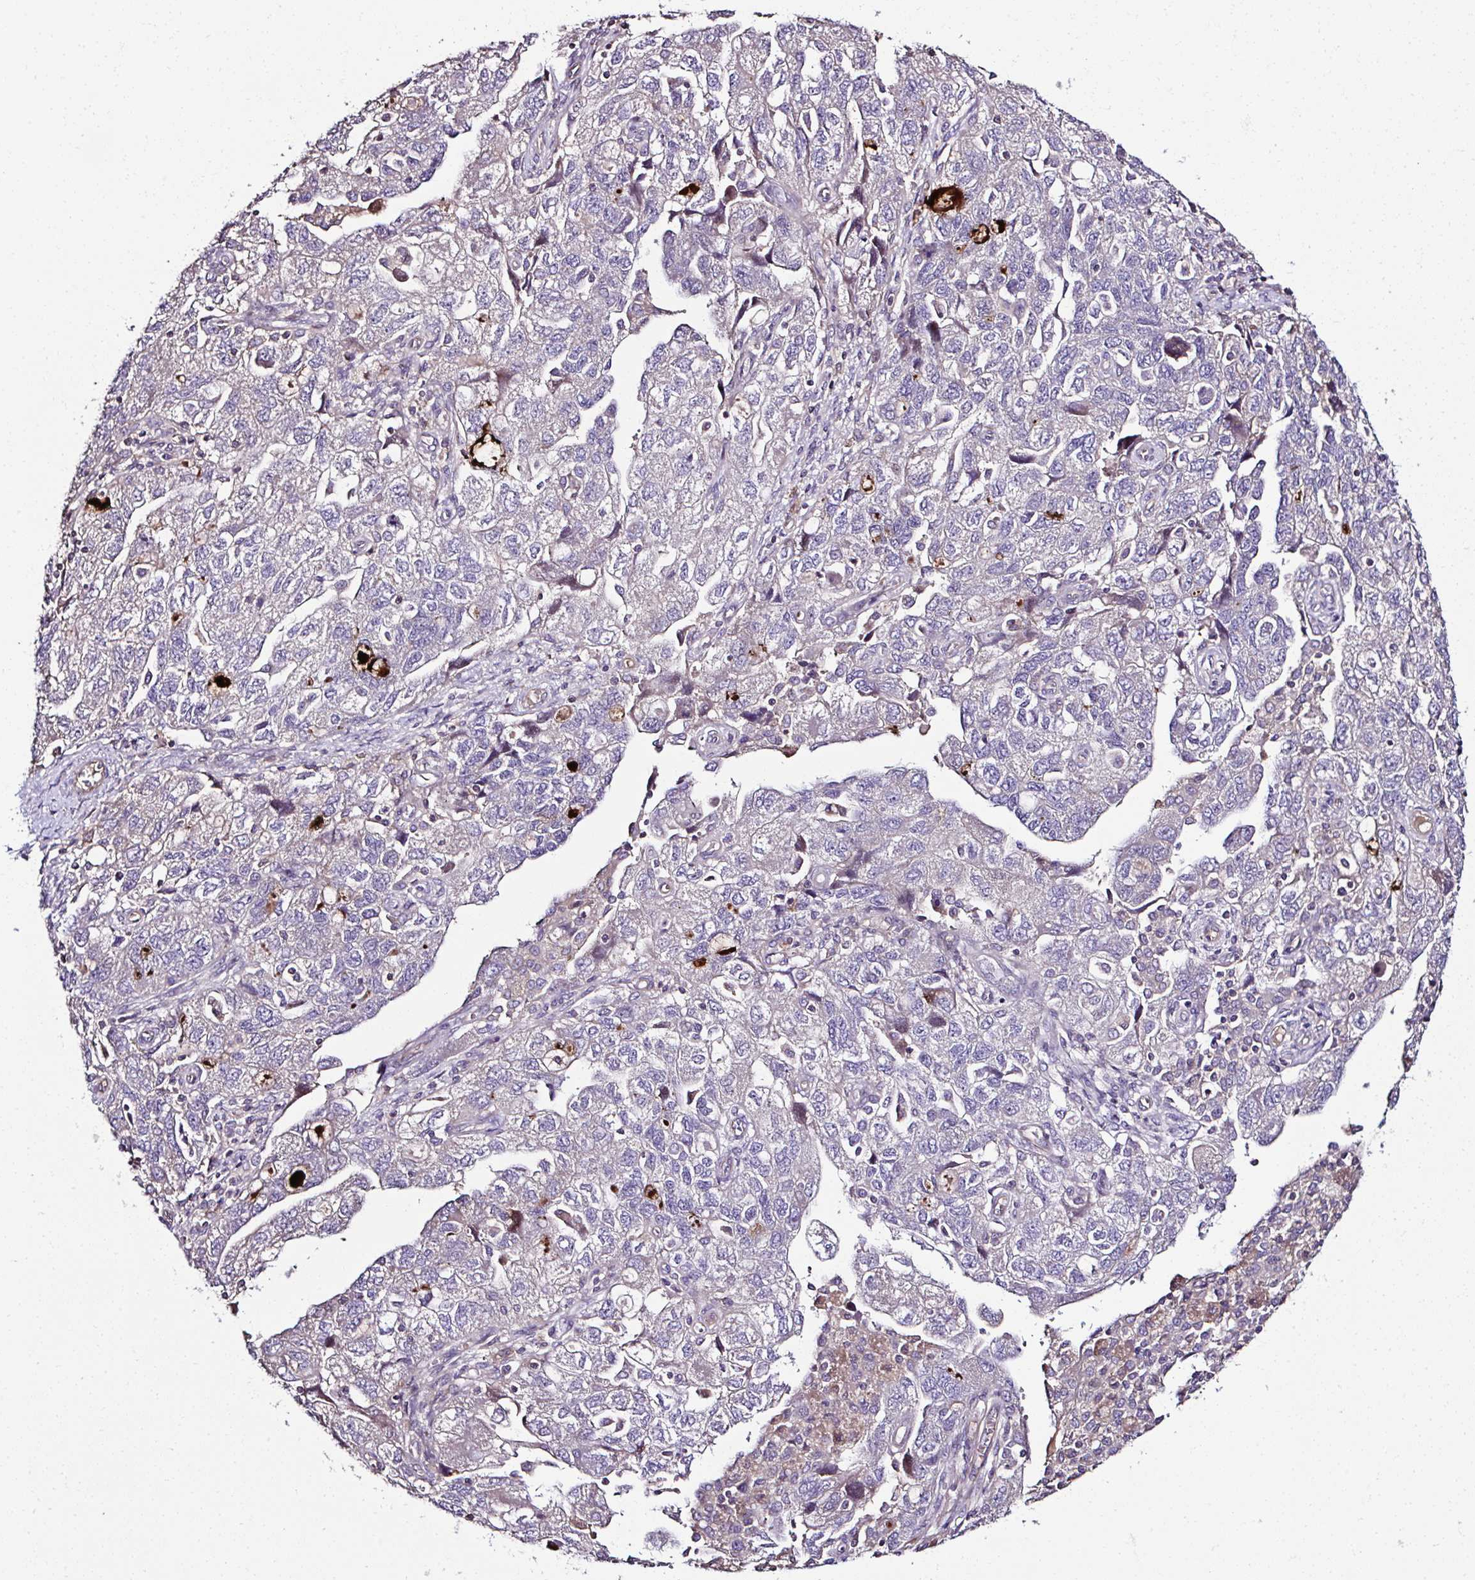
{"staining": {"intensity": "negative", "quantity": "none", "location": "none"}, "tissue": "ovarian cancer", "cell_type": "Tumor cells", "image_type": "cancer", "snomed": [{"axis": "morphology", "description": "Carcinoma, NOS"}, {"axis": "morphology", "description": "Cystadenocarcinoma, serous, NOS"}, {"axis": "topography", "description": "Ovary"}], "caption": "Image shows no protein positivity in tumor cells of ovarian serous cystadenocarcinoma tissue. (Stains: DAB (3,3'-diaminobenzidine) immunohistochemistry with hematoxylin counter stain, Microscopy: brightfield microscopy at high magnification).", "gene": "CCDC85C", "patient": {"sex": "female", "age": 69}}